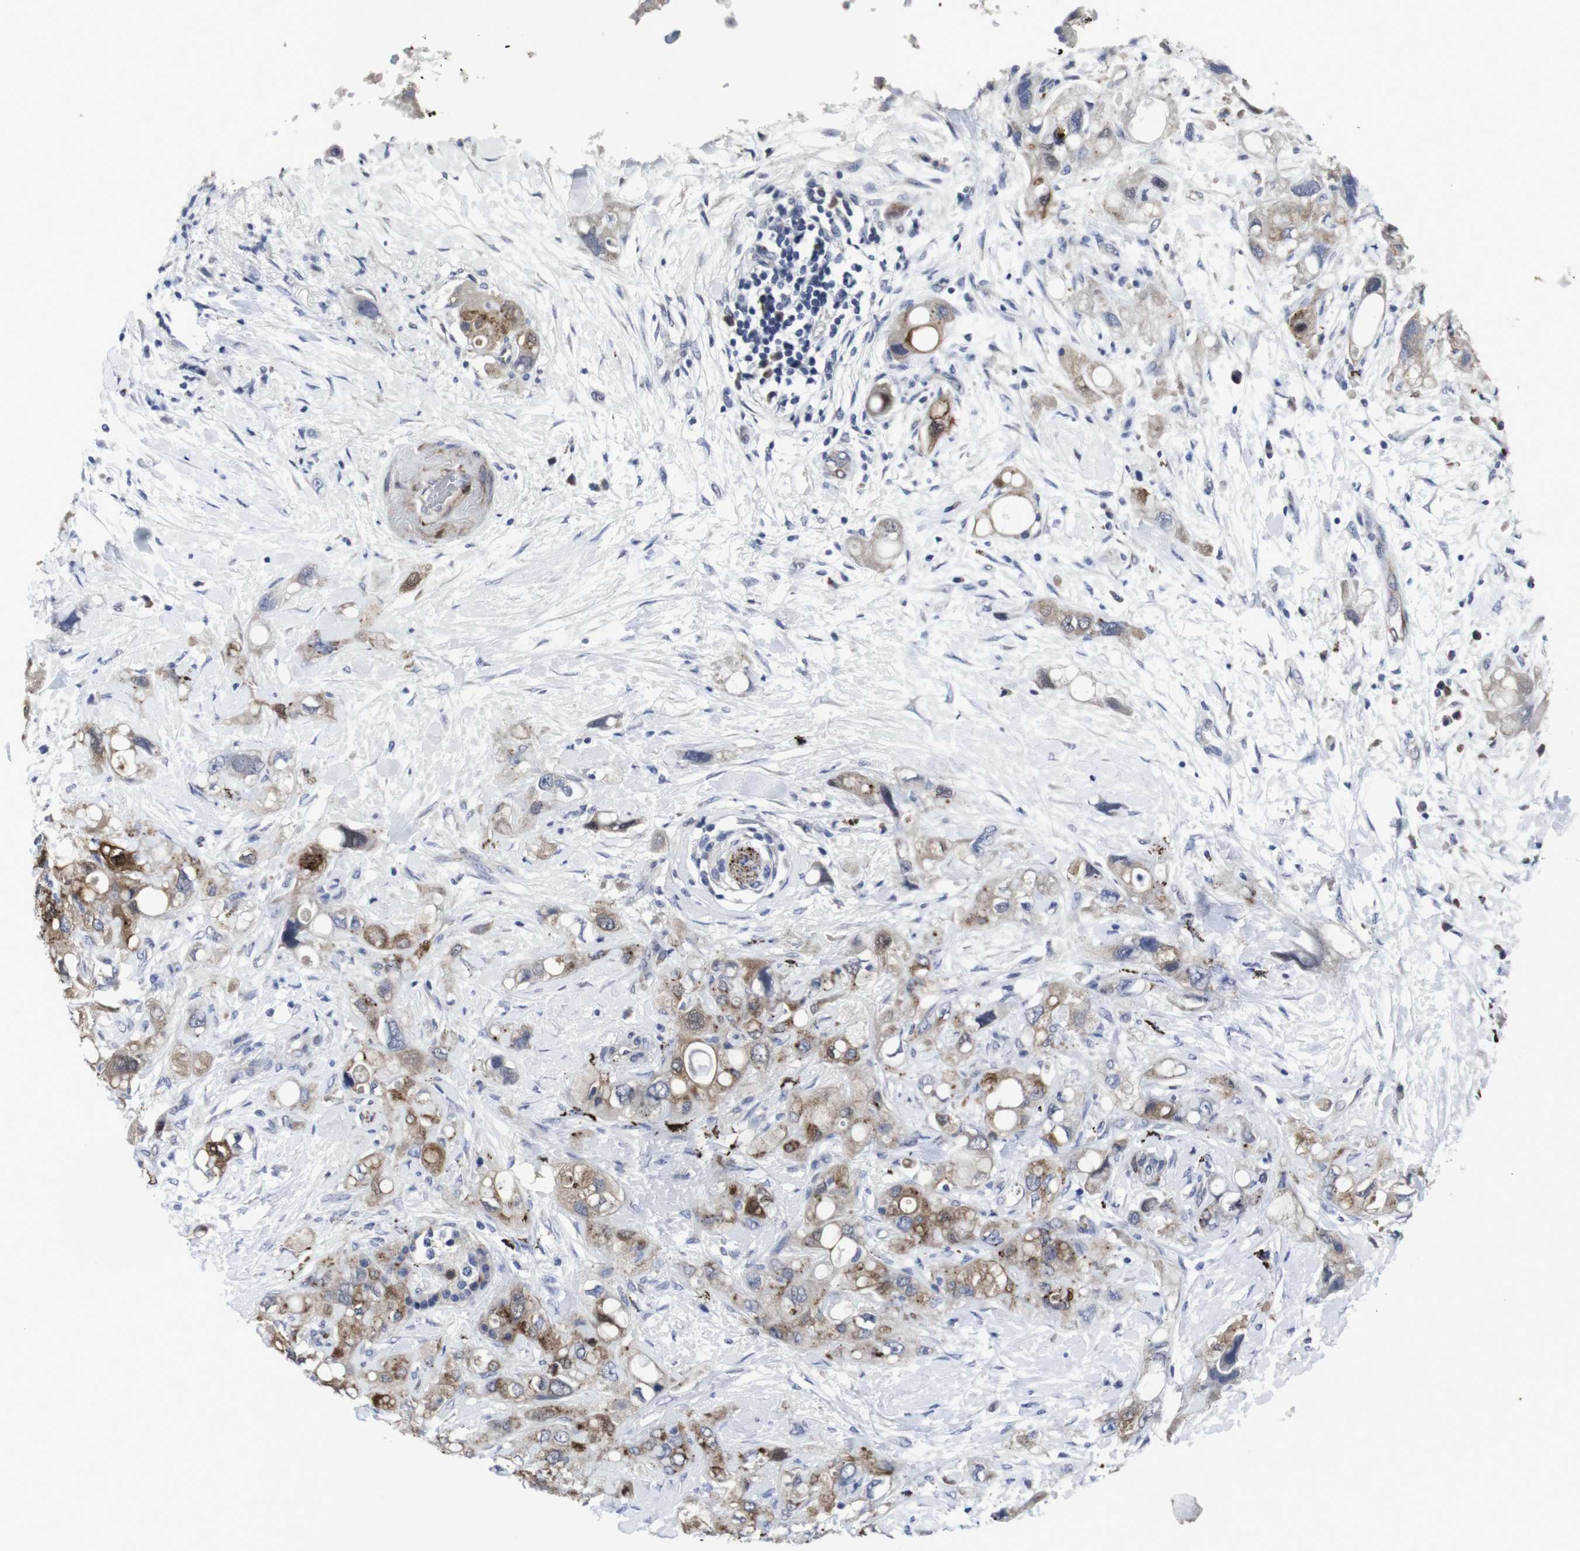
{"staining": {"intensity": "moderate", "quantity": ">75%", "location": "cytoplasmic/membranous"}, "tissue": "pancreatic cancer", "cell_type": "Tumor cells", "image_type": "cancer", "snomed": [{"axis": "morphology", "description": "Adenocarcinoma, NOS"}, {"axis": "topography", "description": "Pancreas"}], "caption": "Immunohistochemical staining of adenocarcinoma (pancreatic) displays medium levels of moderate cytoplasmic/membranous protein expression in approximately >75% of tumor cells.", "gene": "SNCG", "patient": {"sex": "female", "age": 56}}